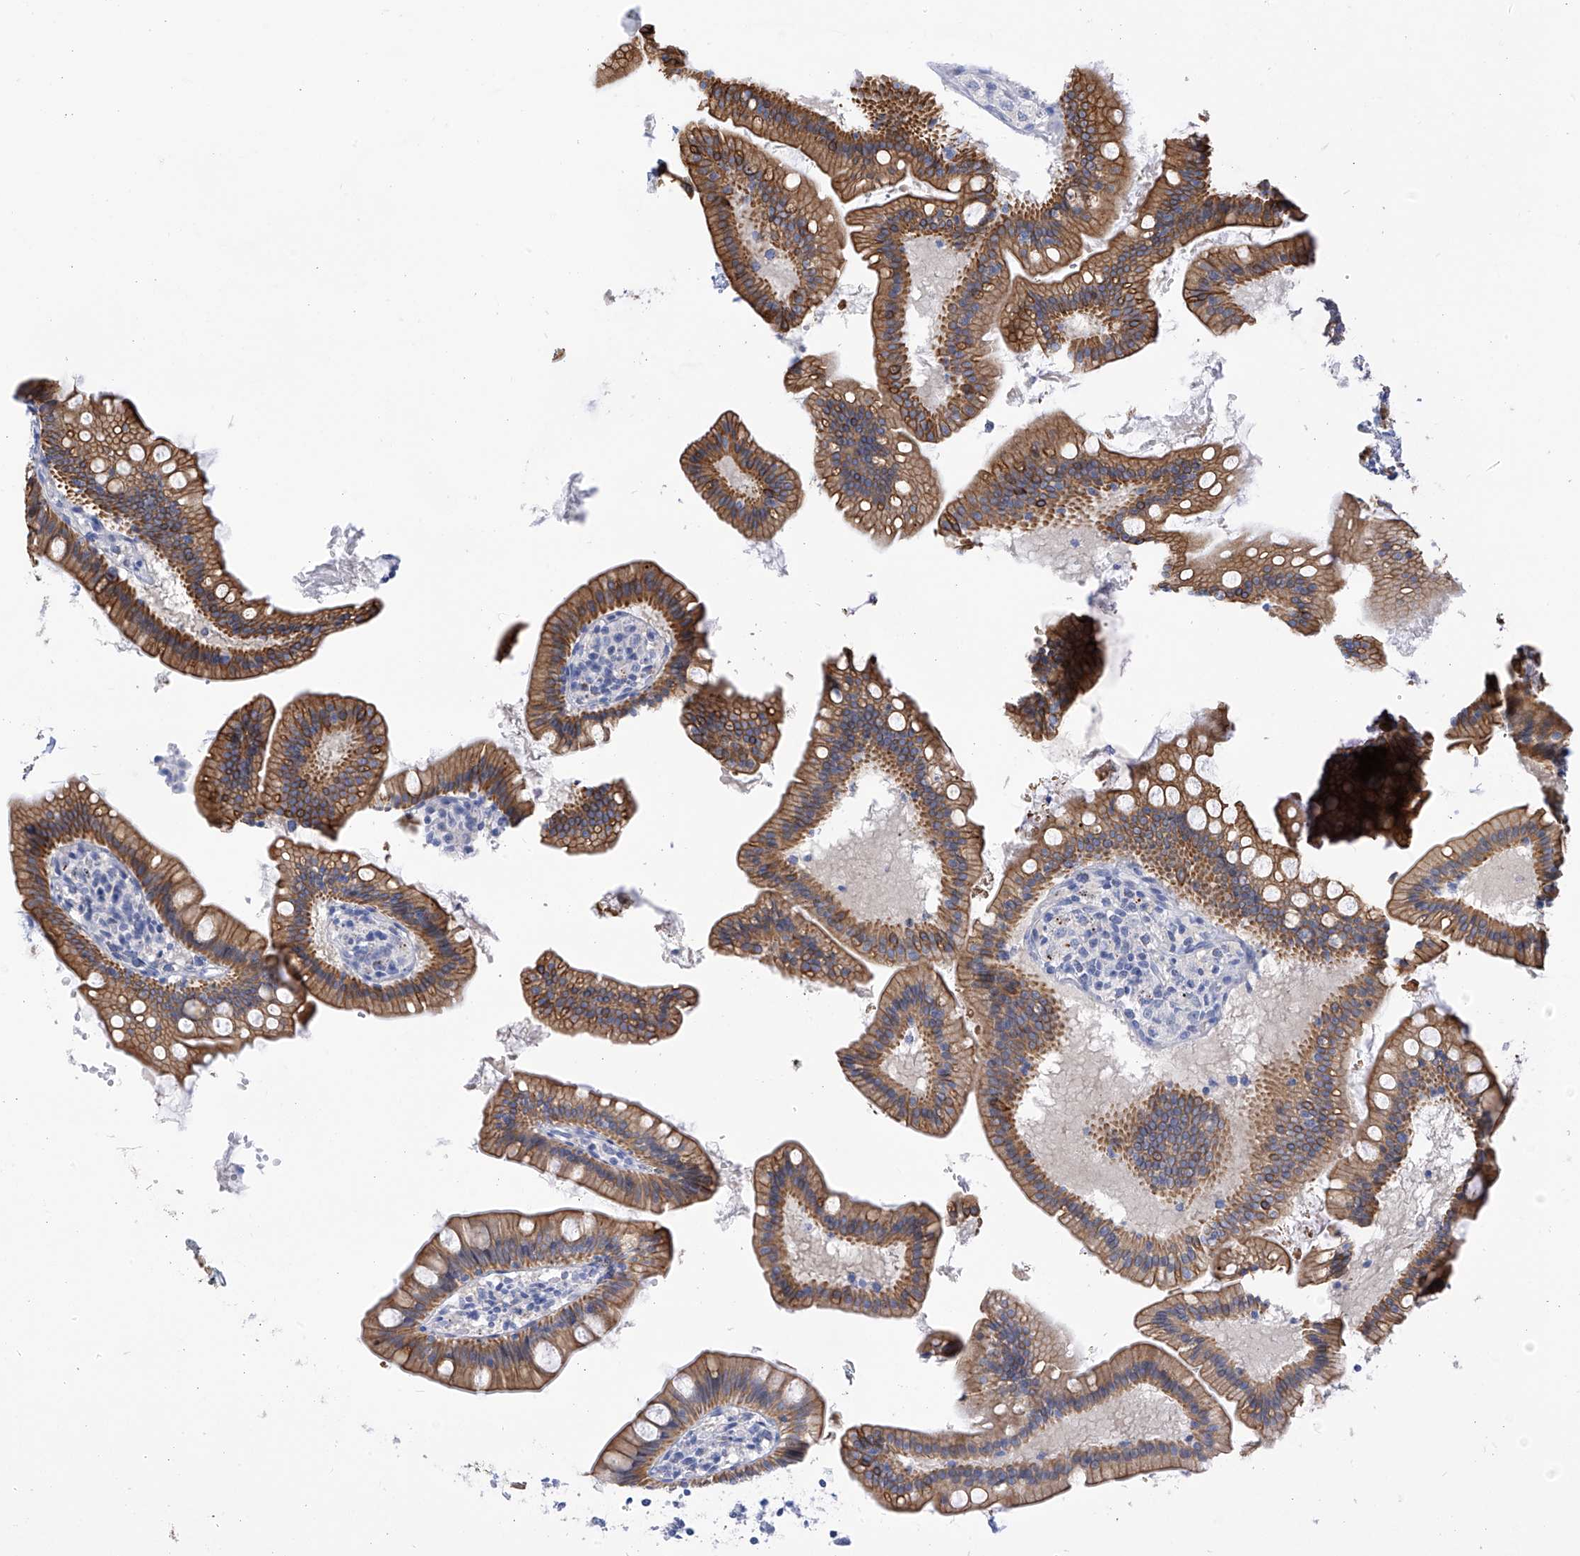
{"staining": {"intensity": "moderate", "quantity": ">75%", "location": "cytoplasmic/membranous"}, "tissue": "small intestine", "cell_type": "Glandular cells", "image_type": "normal", "snomed": [{"axis": "morphology", "description": "Normal tissue, NOS"}, {"axis": "topography", "description": "Small intestine"}], "caption": "Small intestine stained for a protein shows moderate cytoplasmic/membranous positivity in glandular cells. Using DAB (3,3'-diaminobenzidine) (brown) and hematoxylin (blue) stains, captured at high magnification using brightfield microscopy.", "gene": "PIK3C2B", "patient": {"sex": "male", "age": 7}}